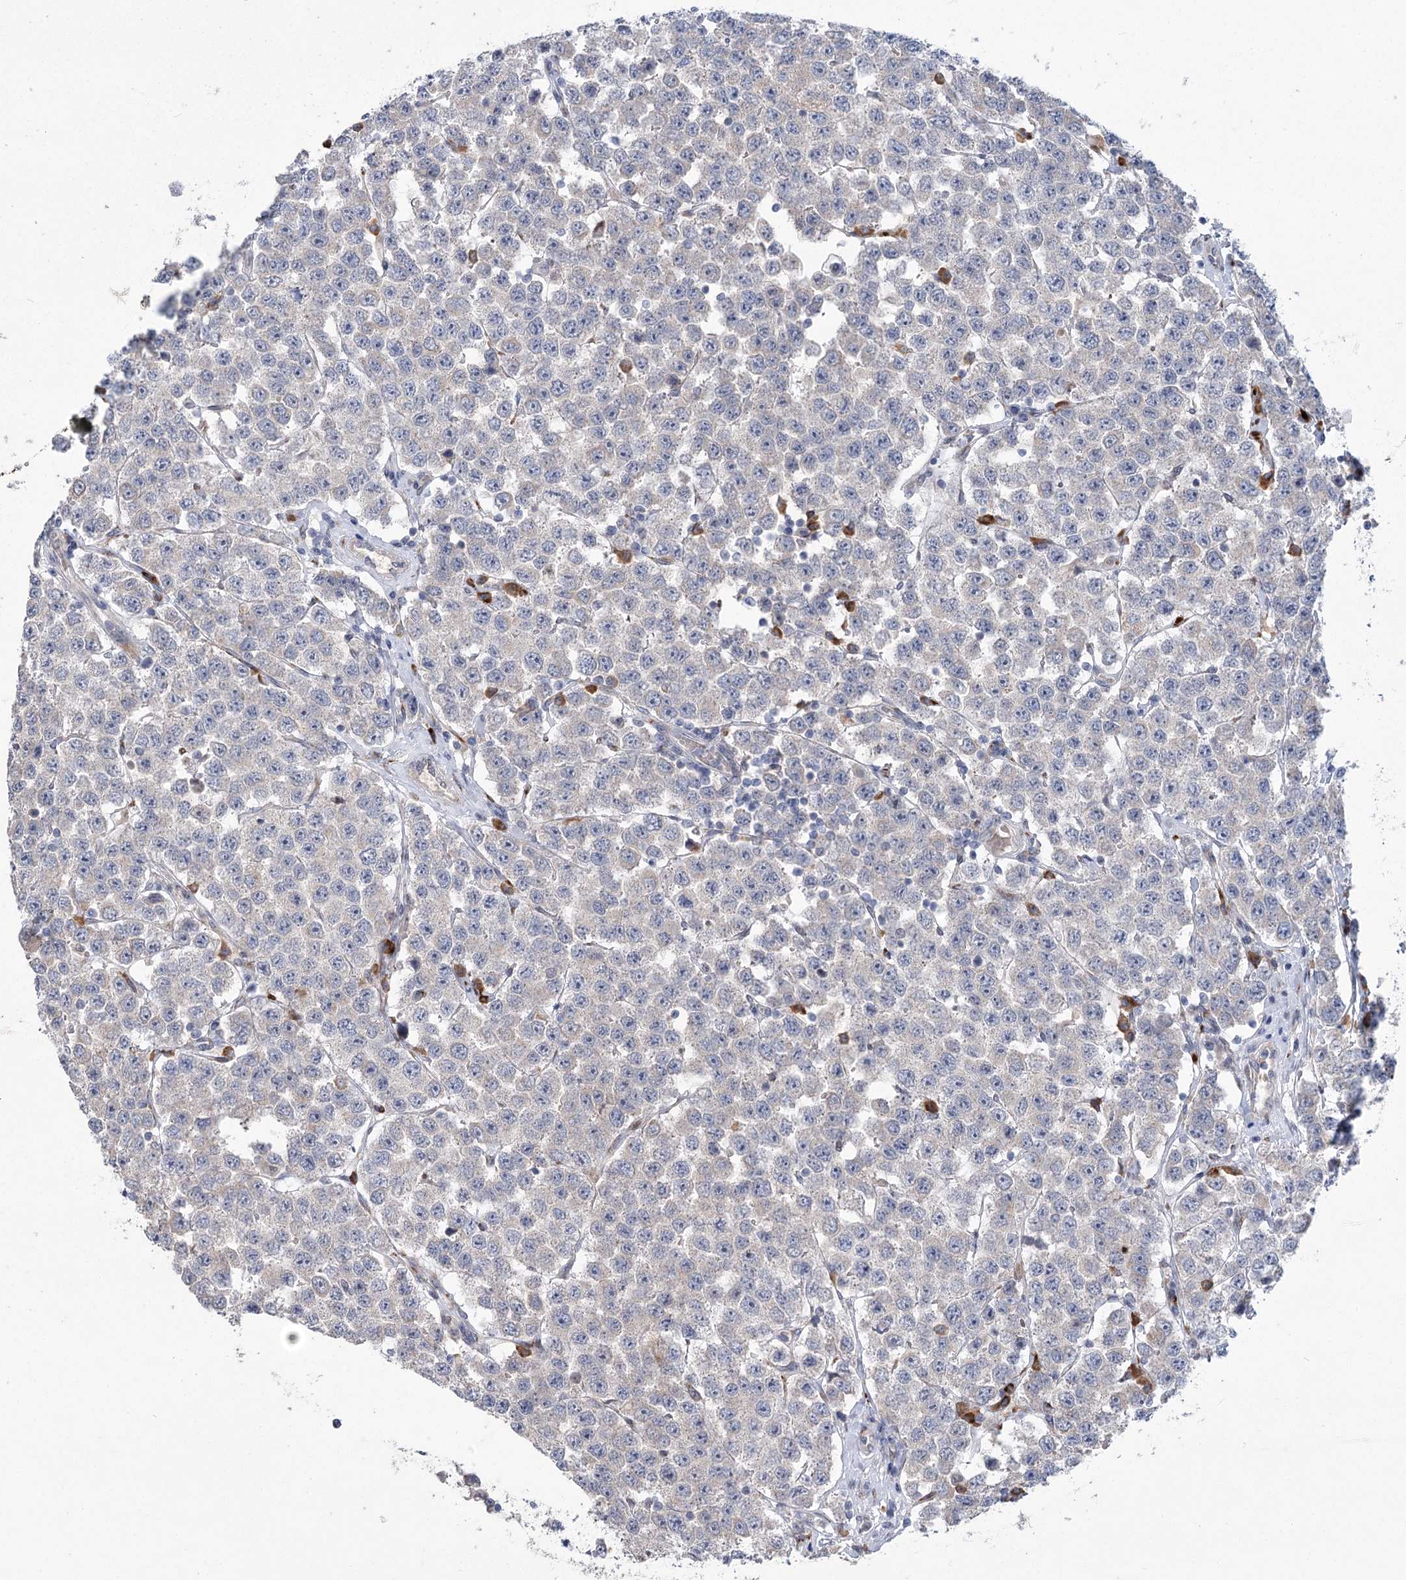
{"staining": {"intensity": "negative", "quantity": "none", "location": "none"}, "tissue": "testis cancer", "cell_type": "Tumor cells", "image_type": "cancer", "snomed": [{"axis": "morphology", "description": "Seminoma, NOS"}, {"axis": "topography", "description": "Testis"}], "caption": "An immunohistochemistry (IHC) image of seminoma (testis) is shown. There is no staining in tumor cells of seminoma (testis).", "gene": "GCNT4", "patient": {"sex": "male", "age": 28}}